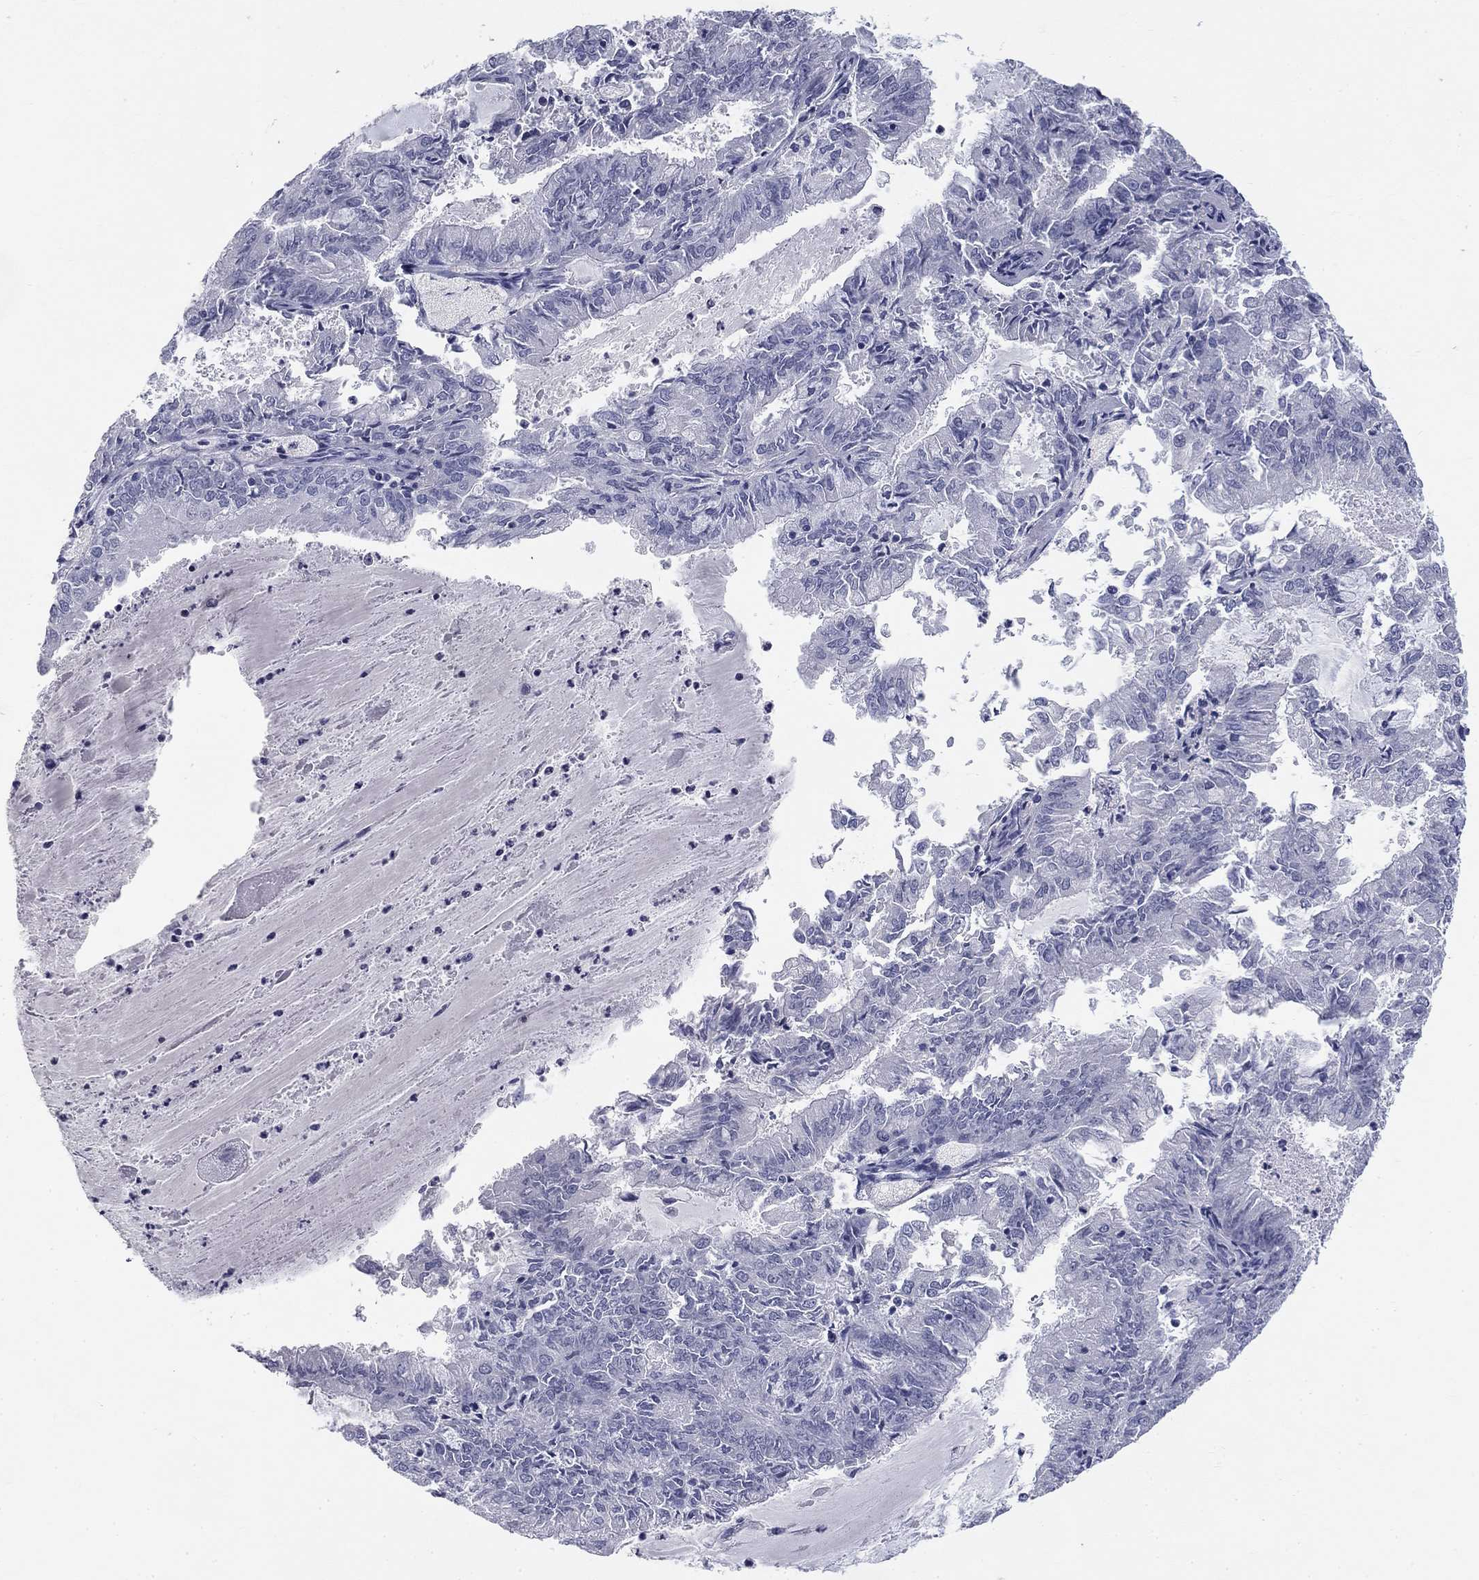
{"staining": {"intensity": "negative", "quantity": "none", "location": "none"}, "tissue": "endometrial cancer", "cell_type": "Tumor cells", "image_type": "cancer", "snomed": [{"axis": "morphology", "description": "Adenocarcinoma, NOS"}, {"axis": "topography", "description": "Endometrium"}], "caption": "This is an immunohistochemistry (IHC) histopathology image of endometrial cancer (adenocarcinoma). There is no expression in tumor cells.", "gene": "ELAVL4", "patient": {"sex": "female", "age": 57}}